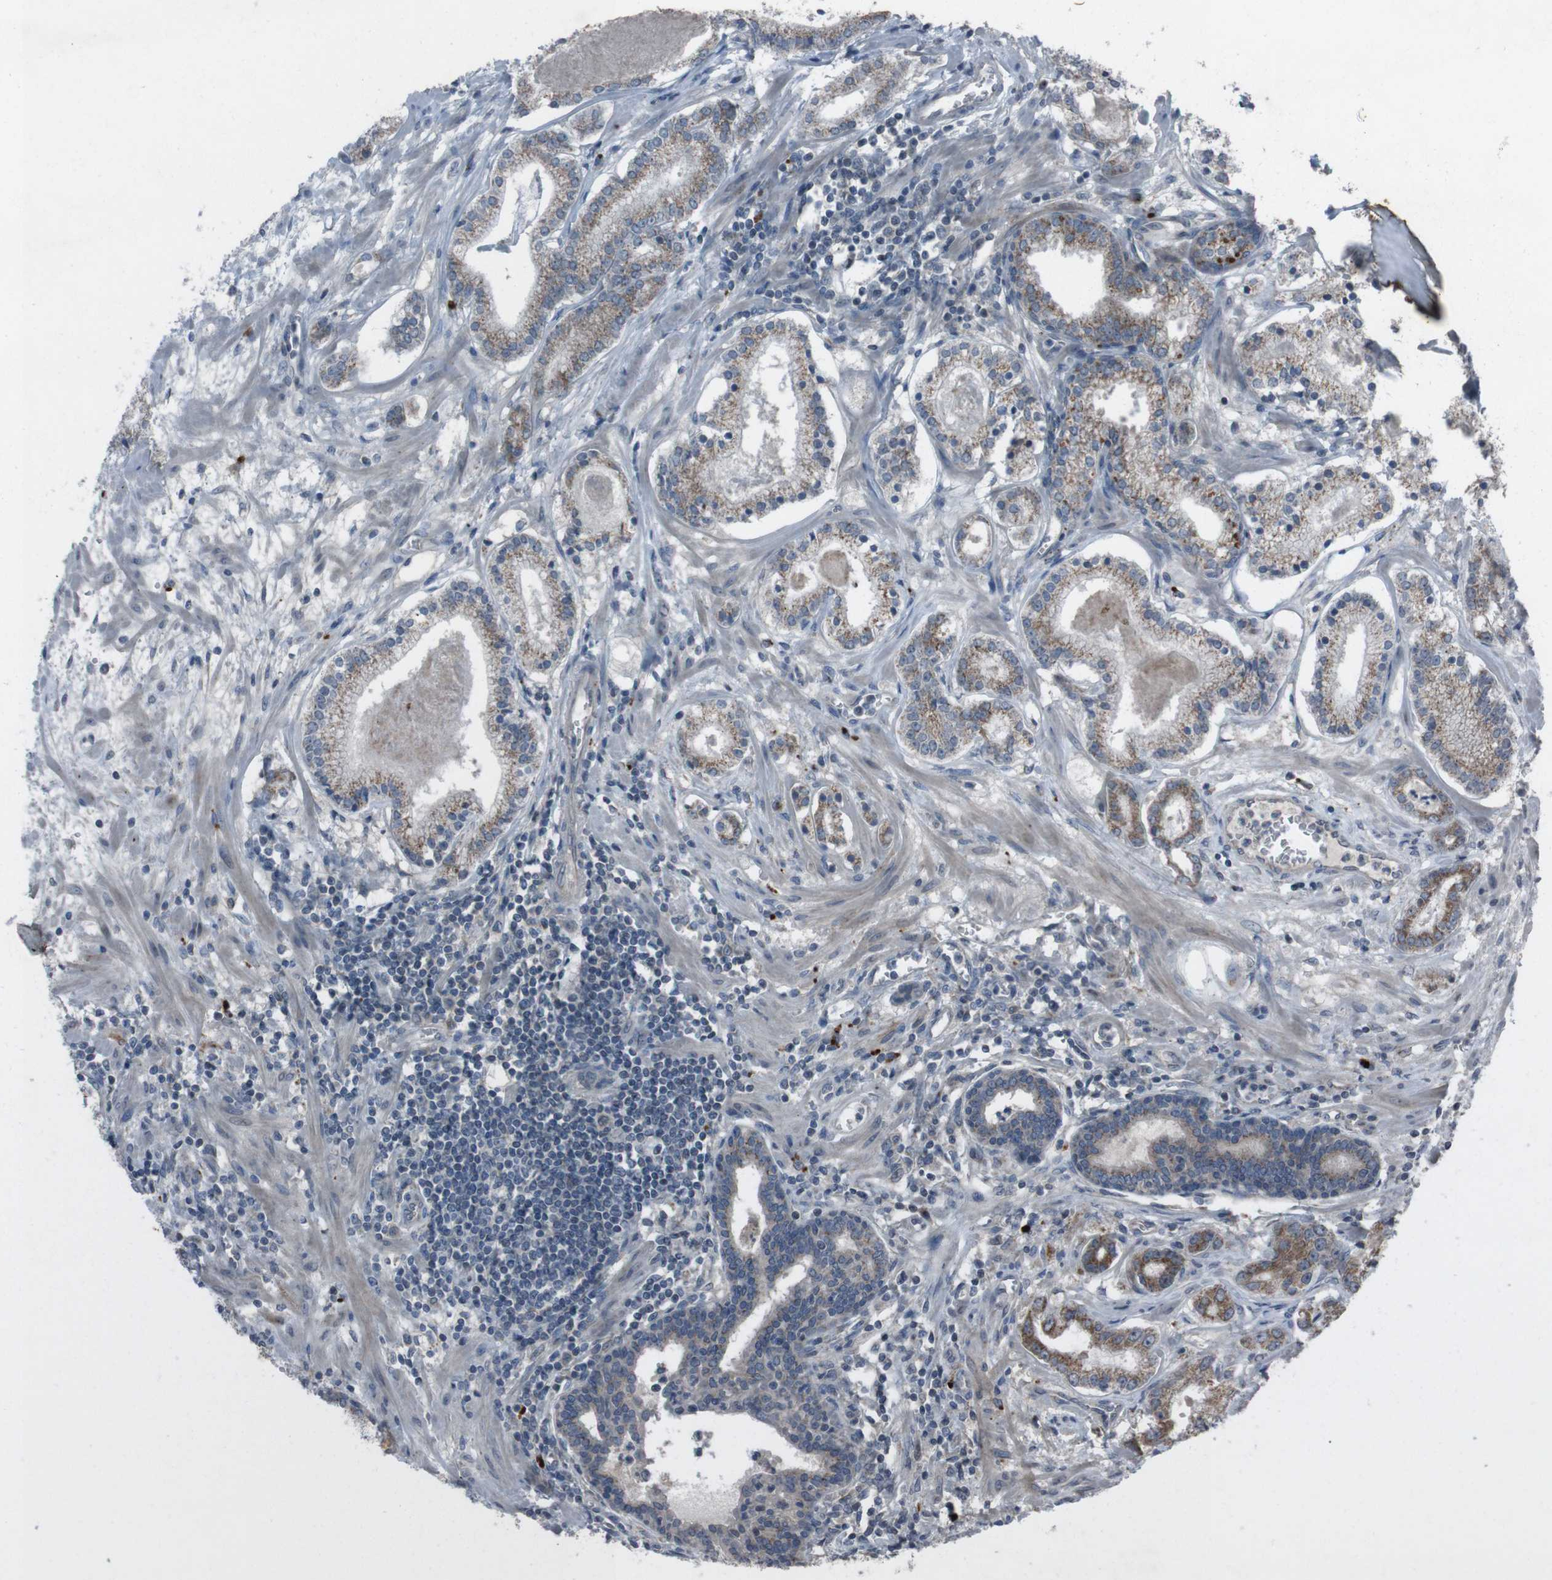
{"staining": {"intensity": "moderate", "quantity": ">75%", "location": "cytoplasmic/membranous"}, "tissue": "prostate cancer", "cell_type": "Tumor cells", "image_type": "cancer", "snomed": [{"axis": "morphology", "description": "Adenocarcinoma, Low grade"}, {"axis": "topography", "description": "Prostate"}], "caption": "Human prostate cancer stained for a protein (brown) exhibits moderate cytoplasmic/membranous positive positivity in about >75% of tumor cells.", "gene": "EFNA5", "patient": {"sex": "male", "age": 59}}